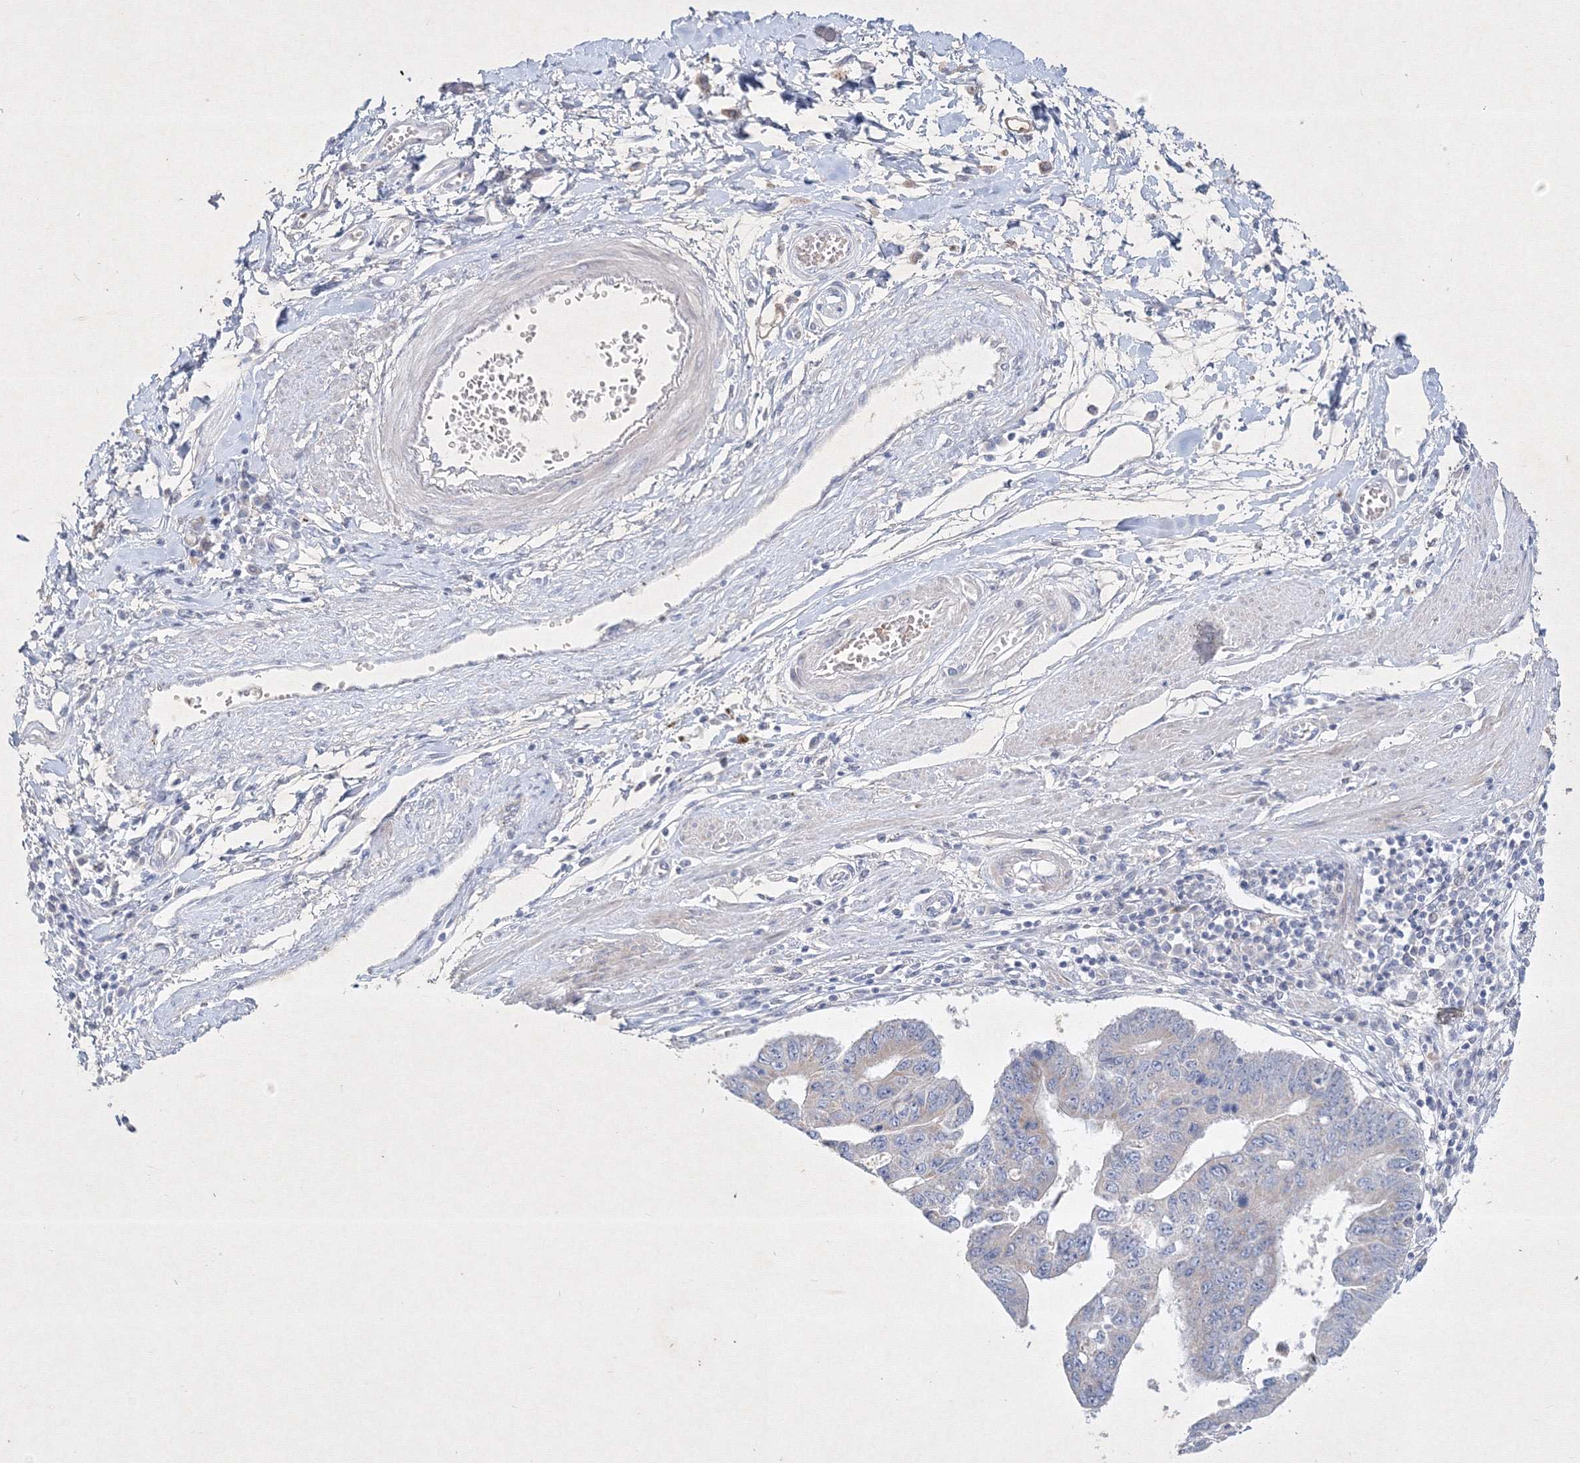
{"staining": {"intensity": "negative", "quantity": "none", "location": "none"}, "tissue": "stomach cancer", "cell_type": "Tumor cells", "image_type": "cancer", "snomed": [{"axis": "morphology", "description": "Adenocarcinoma, NOS"}, {"axis": "topography", "description": "Stomach"}], "caption": "Stomach cancer (adenocarcinoma) stained for a protein using IHC exhibits no expression tumor cells.", "gene": "CXXC4", "patient": {"sex": "male", "age": 59}}